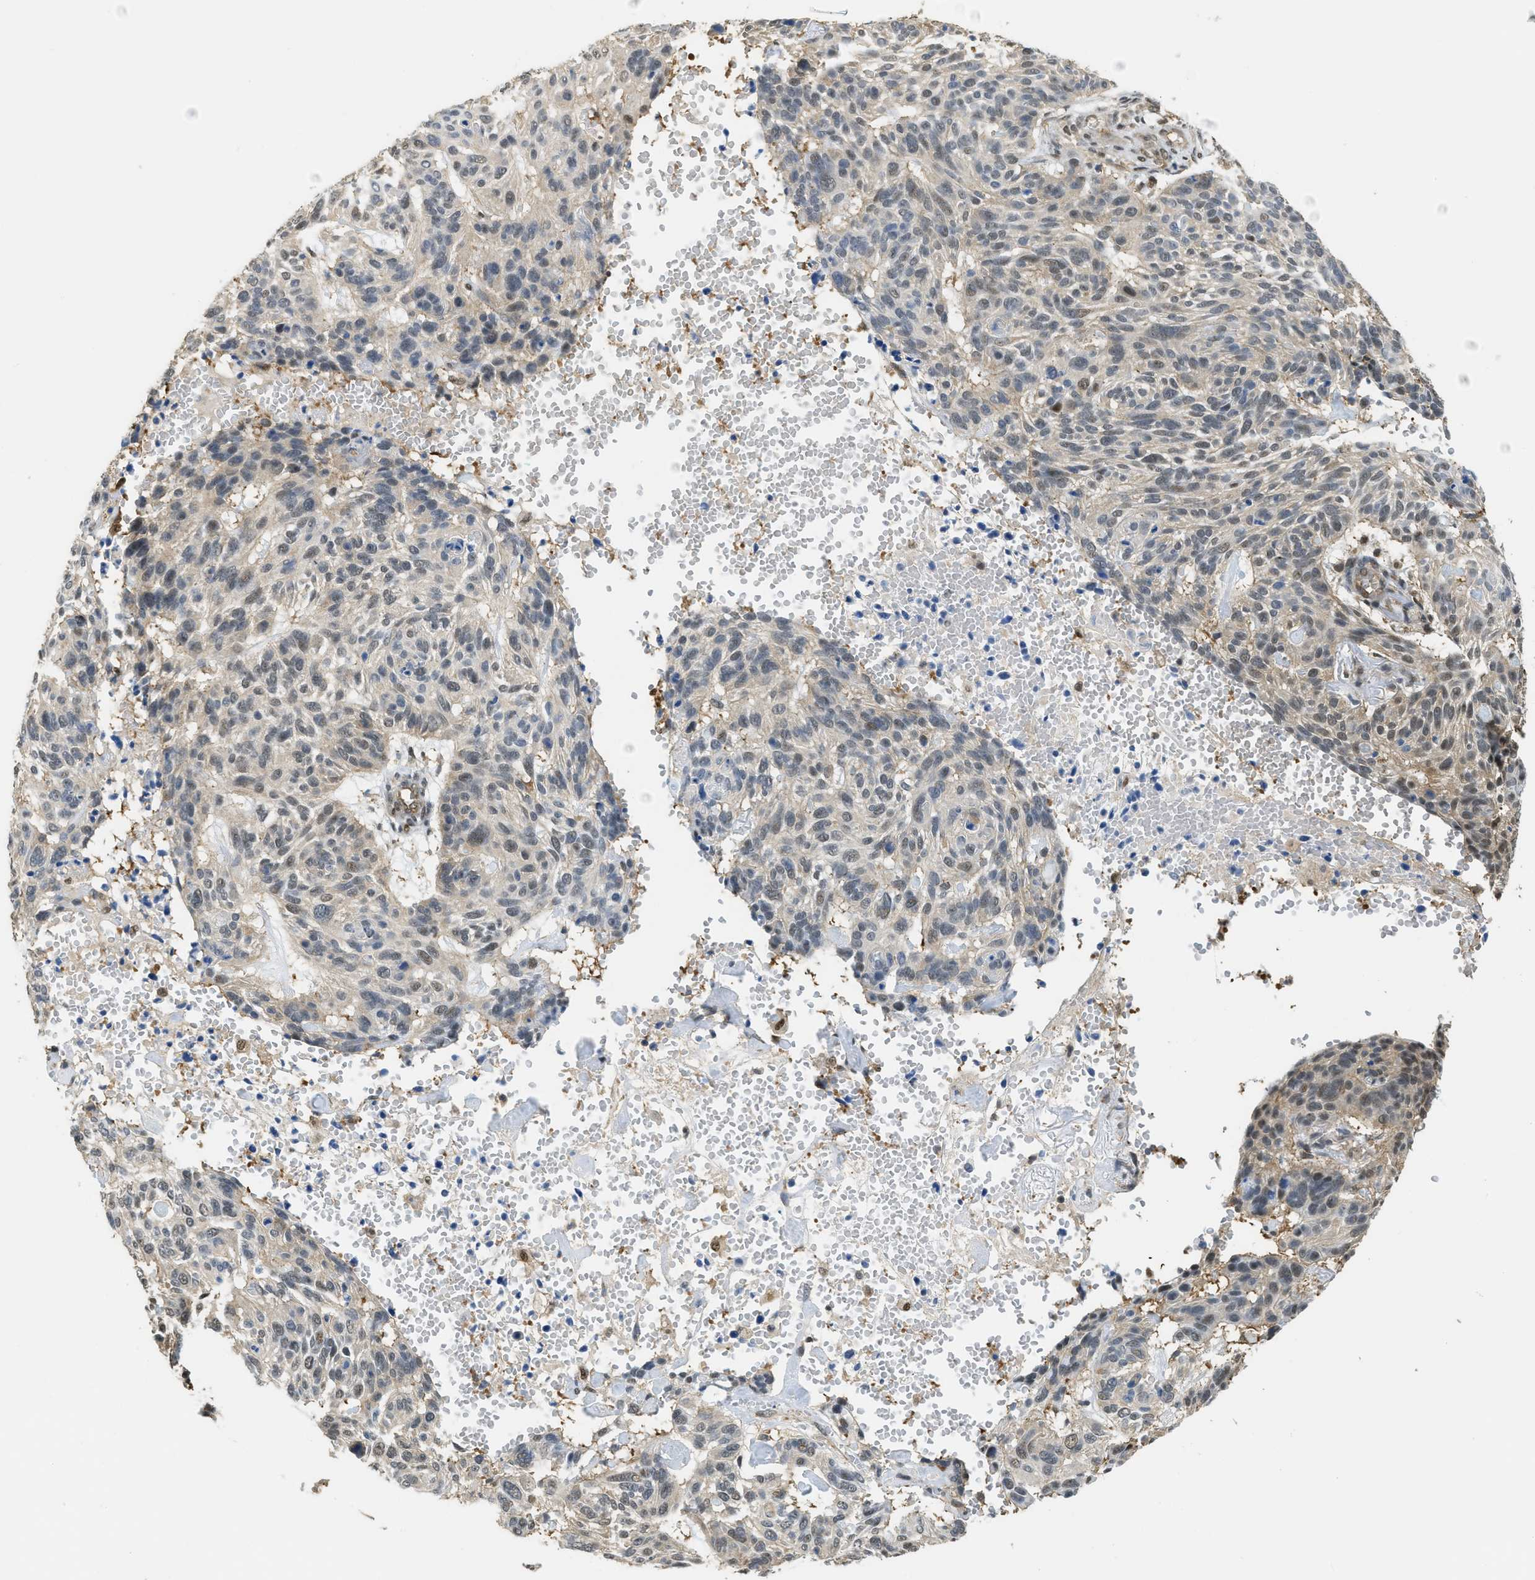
{"staining": {"intensity": "moderate", "quantity": "25%-75%", "location": "nuclear"}, "tissue": "skin cancer", "cell_type": "Tumor cells", "image_type": "cancer", "snomed": [{"axis": "morphology", "description": "Basal cell carcinoma"}, {"axis": "topography", "description": "Skin"}], "caption": "Moderate nuclear protein staining is identified in about 25%-75% of tumor cells in basal cell carcinoma (skin).", "gene": "PSMC5", "patient": {"sex": "male", "age": 85}}